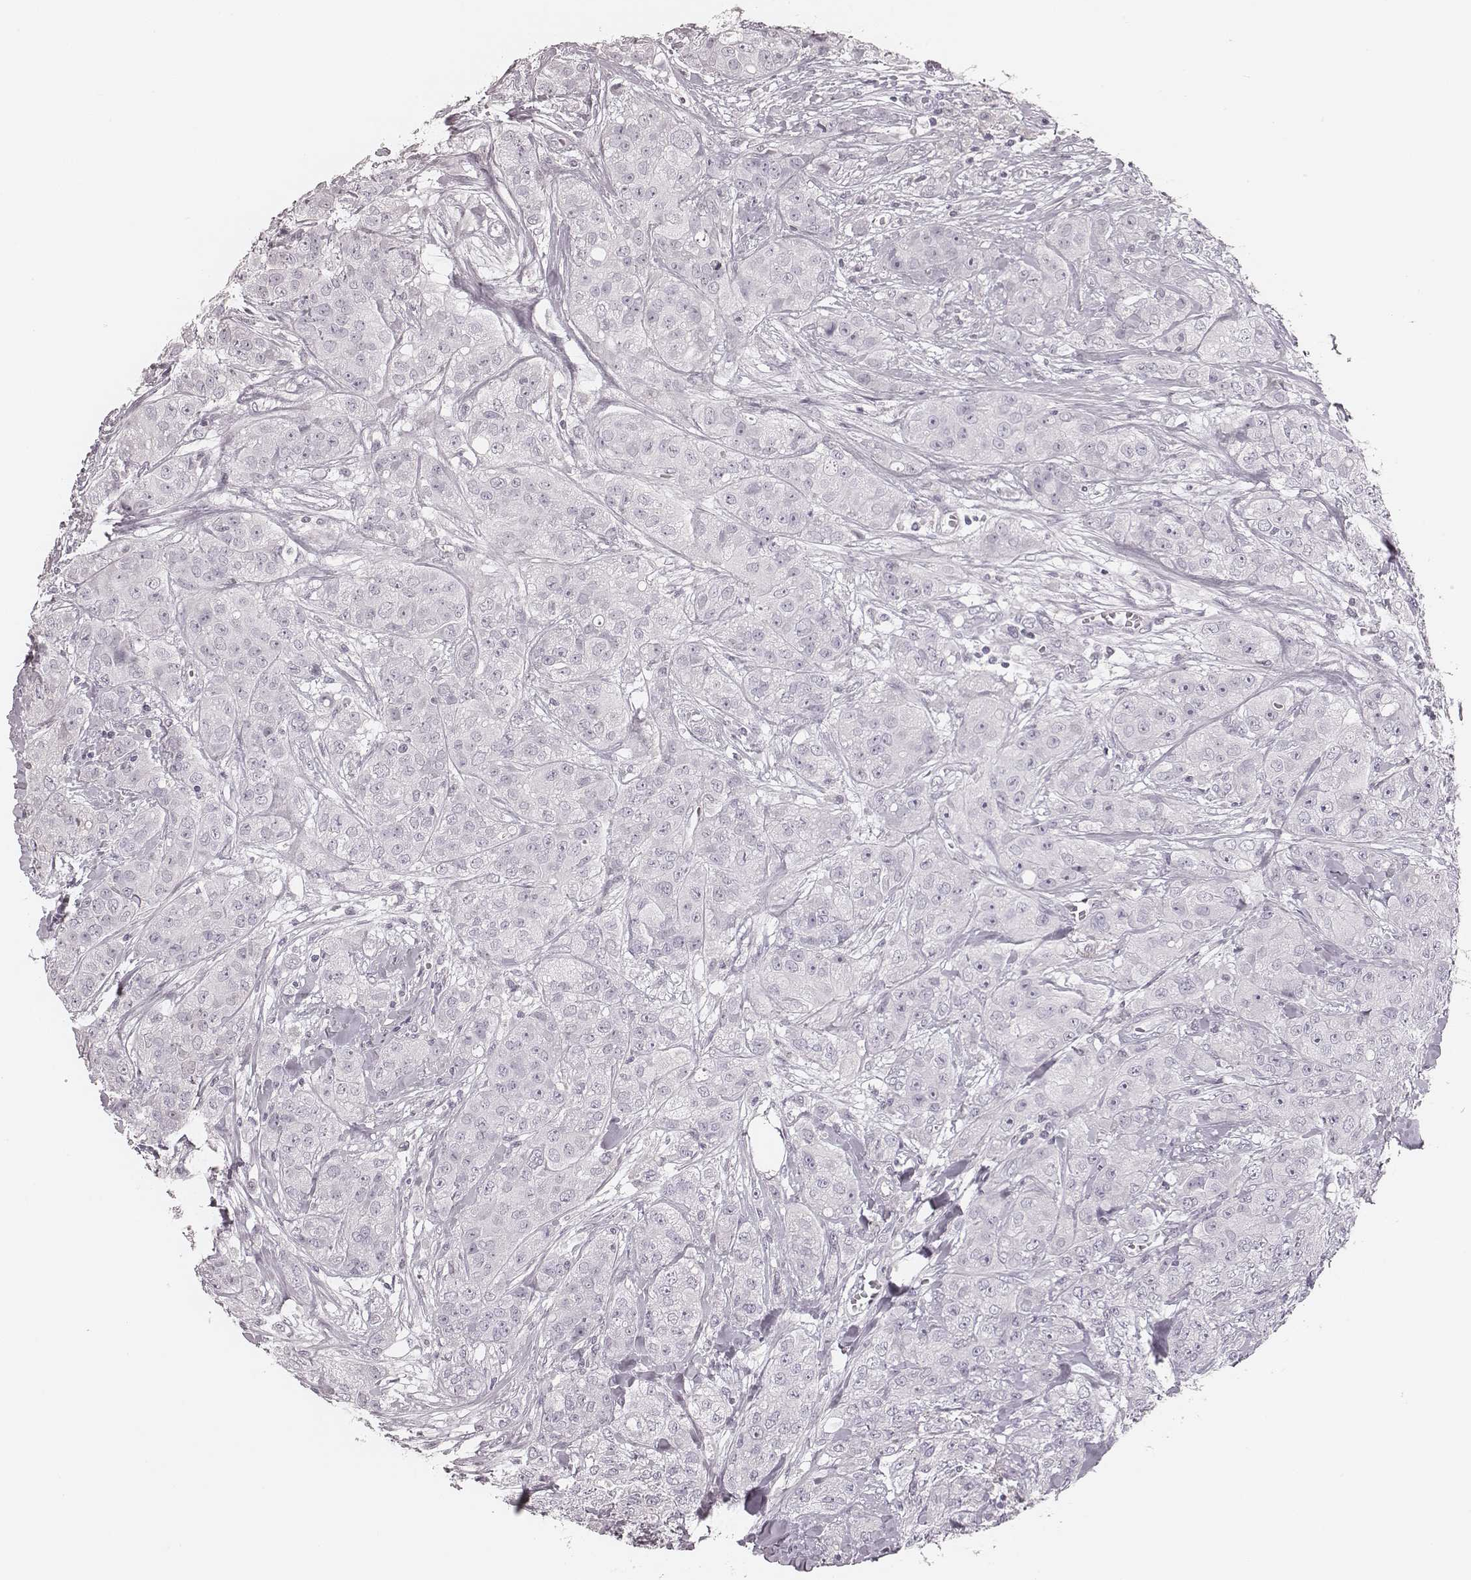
{"staining": {"intensity": "negative", "quantity": "none", "location": "none"}, "tissue": "breast cancer", "cell_type": "Tumor cells", "image_type": "cancer", "snomed": [{"axis": "morphology", "description": "Duct carcinoma"}, {"axis": "topography", "description": "Breast"}], "caption": "A high-resolution image shows immunohistochemistry staining of breast intraductal carcinoma, which exhibits no significant expression in tumor cells.", "gene": "S100Z", "patient": {"sex": "female", "age": 43}}